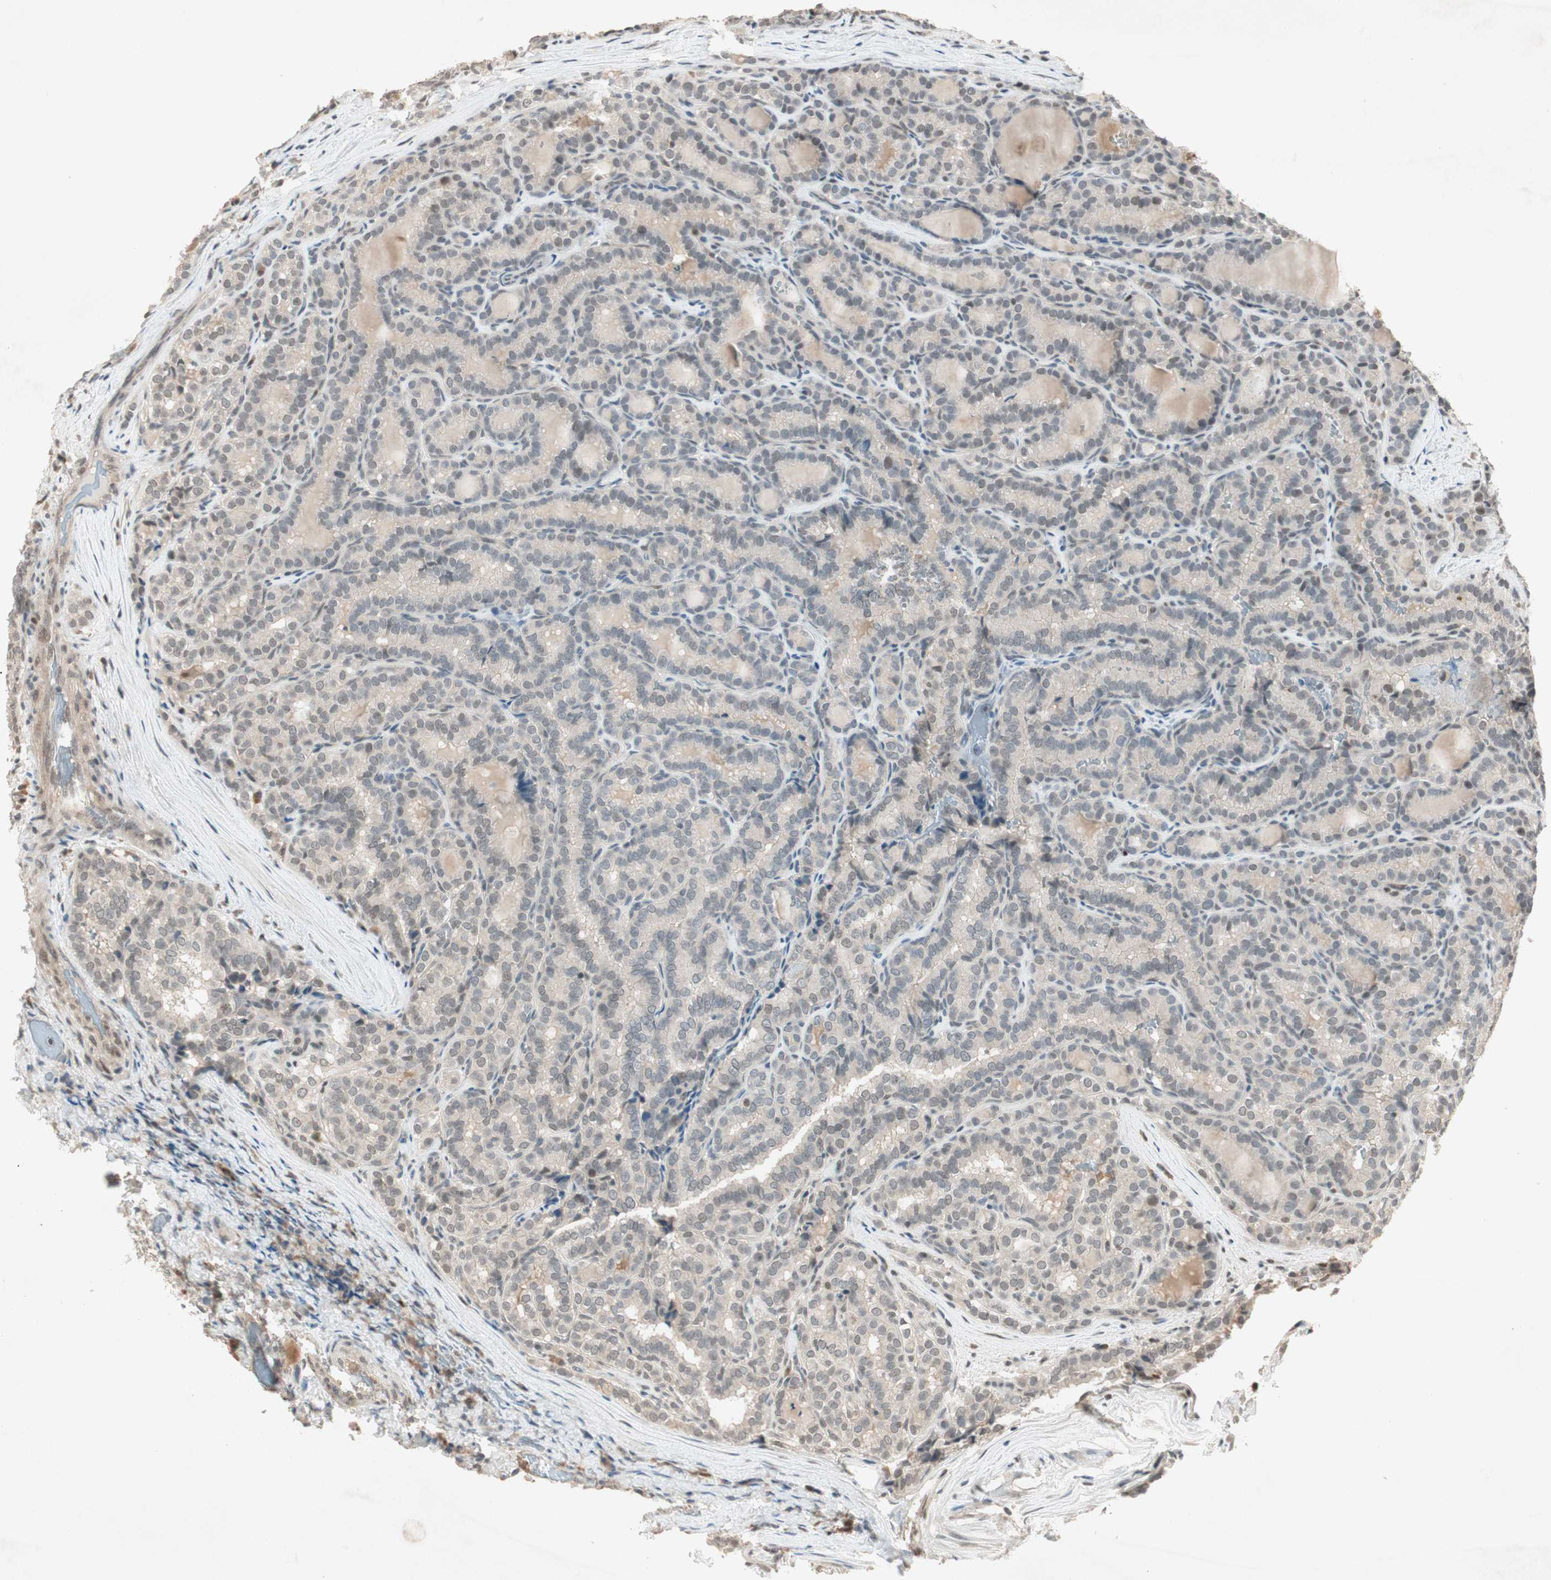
{"staining": {"intensity": "weak", "quantity": "25%-75%", "location": "cytoplasmic/membranous"}, "tissue": "thyroid cancer", "cell_type": "Tumor cells", "image_type": "cancer", "snomed": [{"axis": "morphology", "description": "Normal tissue, NOS"}, {"axis": "morphology", "description": "Papillary adenocarcinoma, NOS"}, {"axis": "topography", "description": "Thyroid gland"}], "caption": "Human papillary adenocarcinoma (thyroid) stained with a brown dye shows weak cytoplasmic/membranous positive expression in about 25%-75% of tumor cells.", "gene": "RNGTT", "patient": {"sex": "female", "age": 30}}